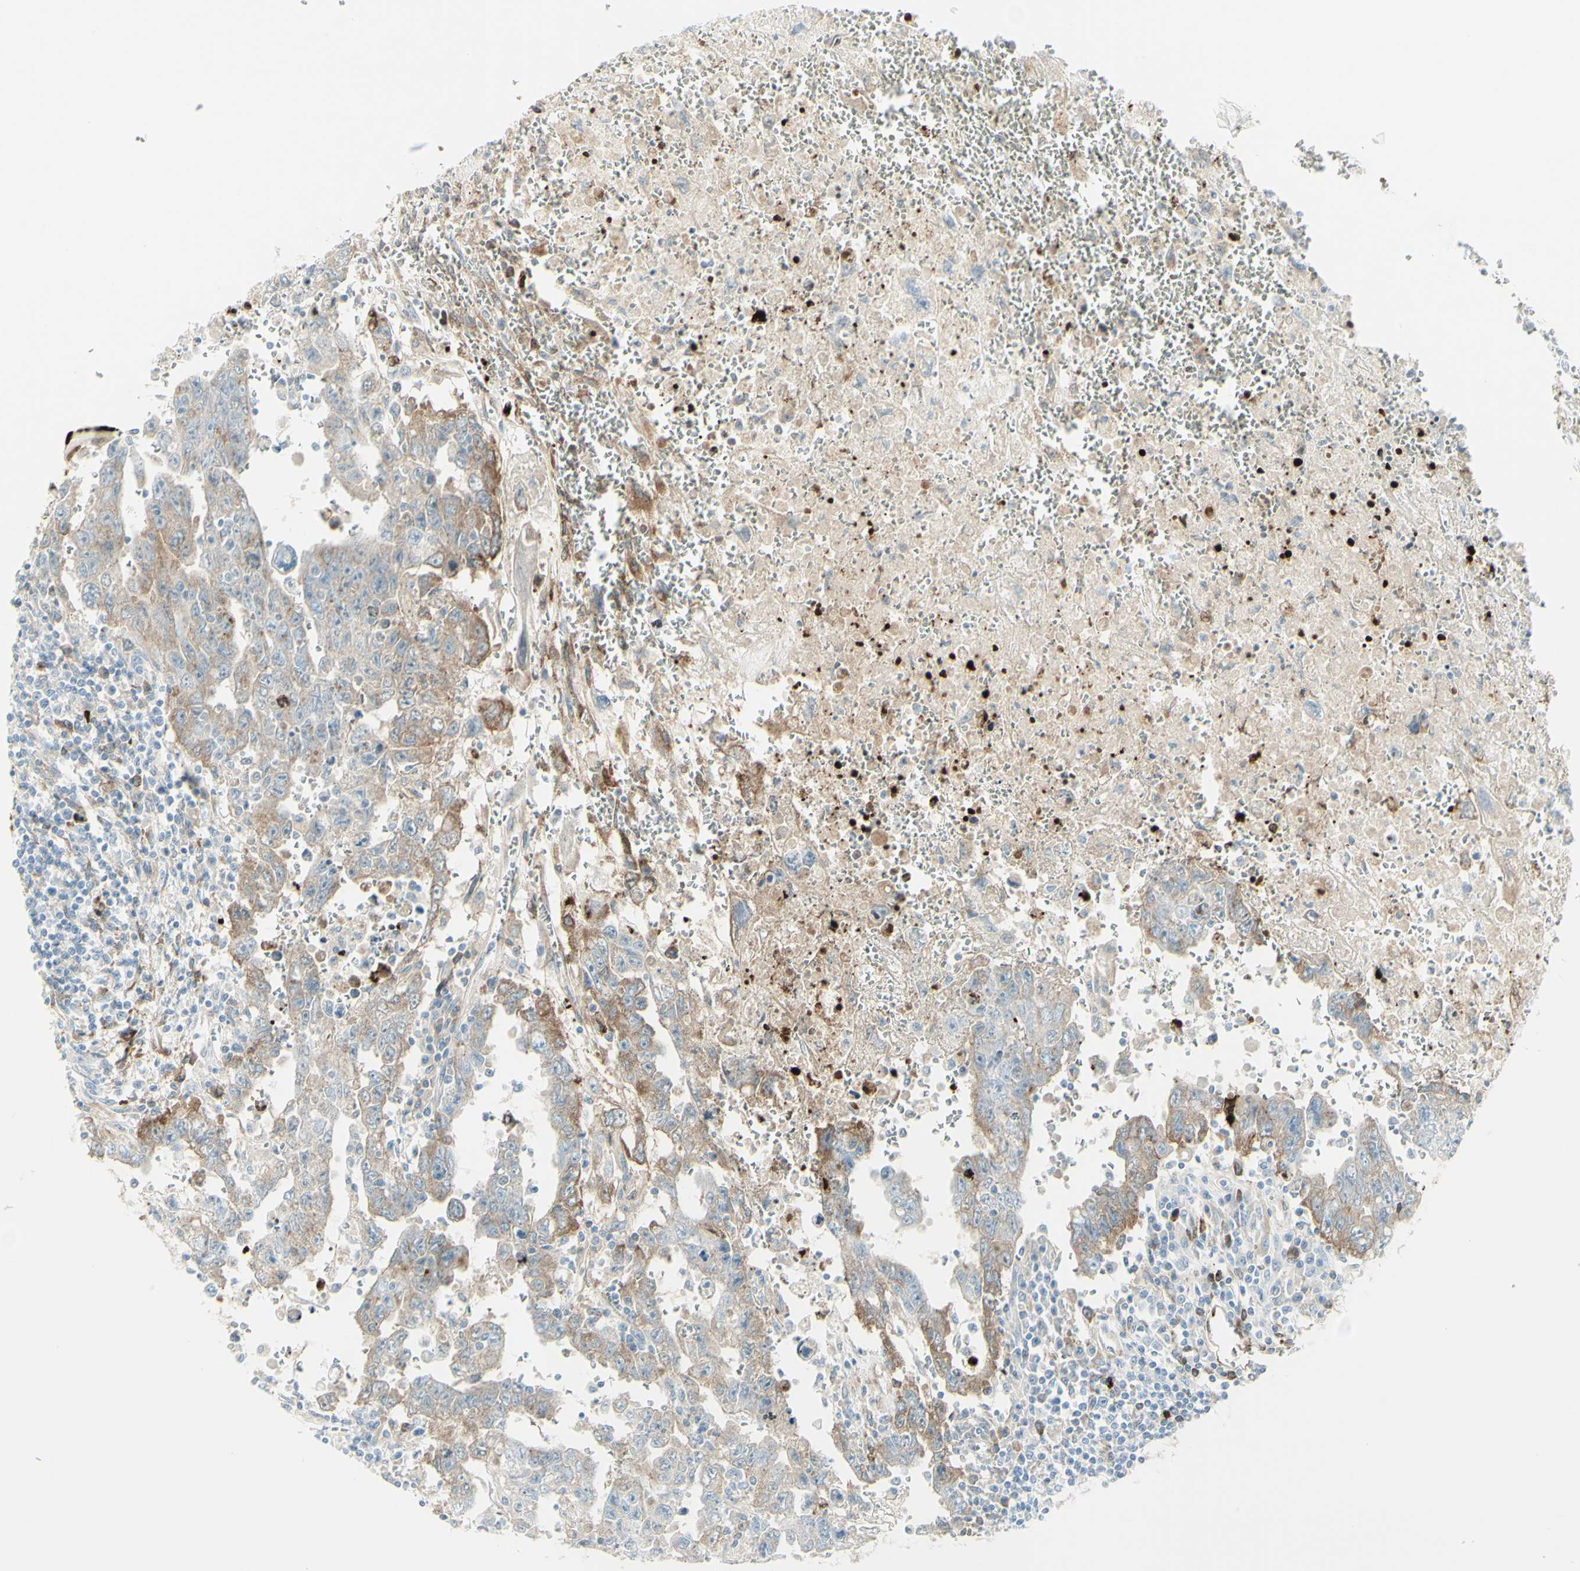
{"staining": {"intensity": "moderate", "quantity": "25%-75%", "location": "cytoplasmic/membranous"}, "tissue": "testis cancer", "cell_type": "Tumor cells", "image_type": "cancer", "snomed": [{"axis": "morphology", "description": "Carcinoma, Embryonal, NOS"}, {"axis": "topography", "description": "Testis"}], "caption": "Embryonal carcinoma (testis) stained for a protein (brown) reveals moderate cytoplasmic/membranous positive expression in approximately 25%-75% of tumor cells.", "gene": "MDK", "patient": {"sex": "male", "age": 28}}